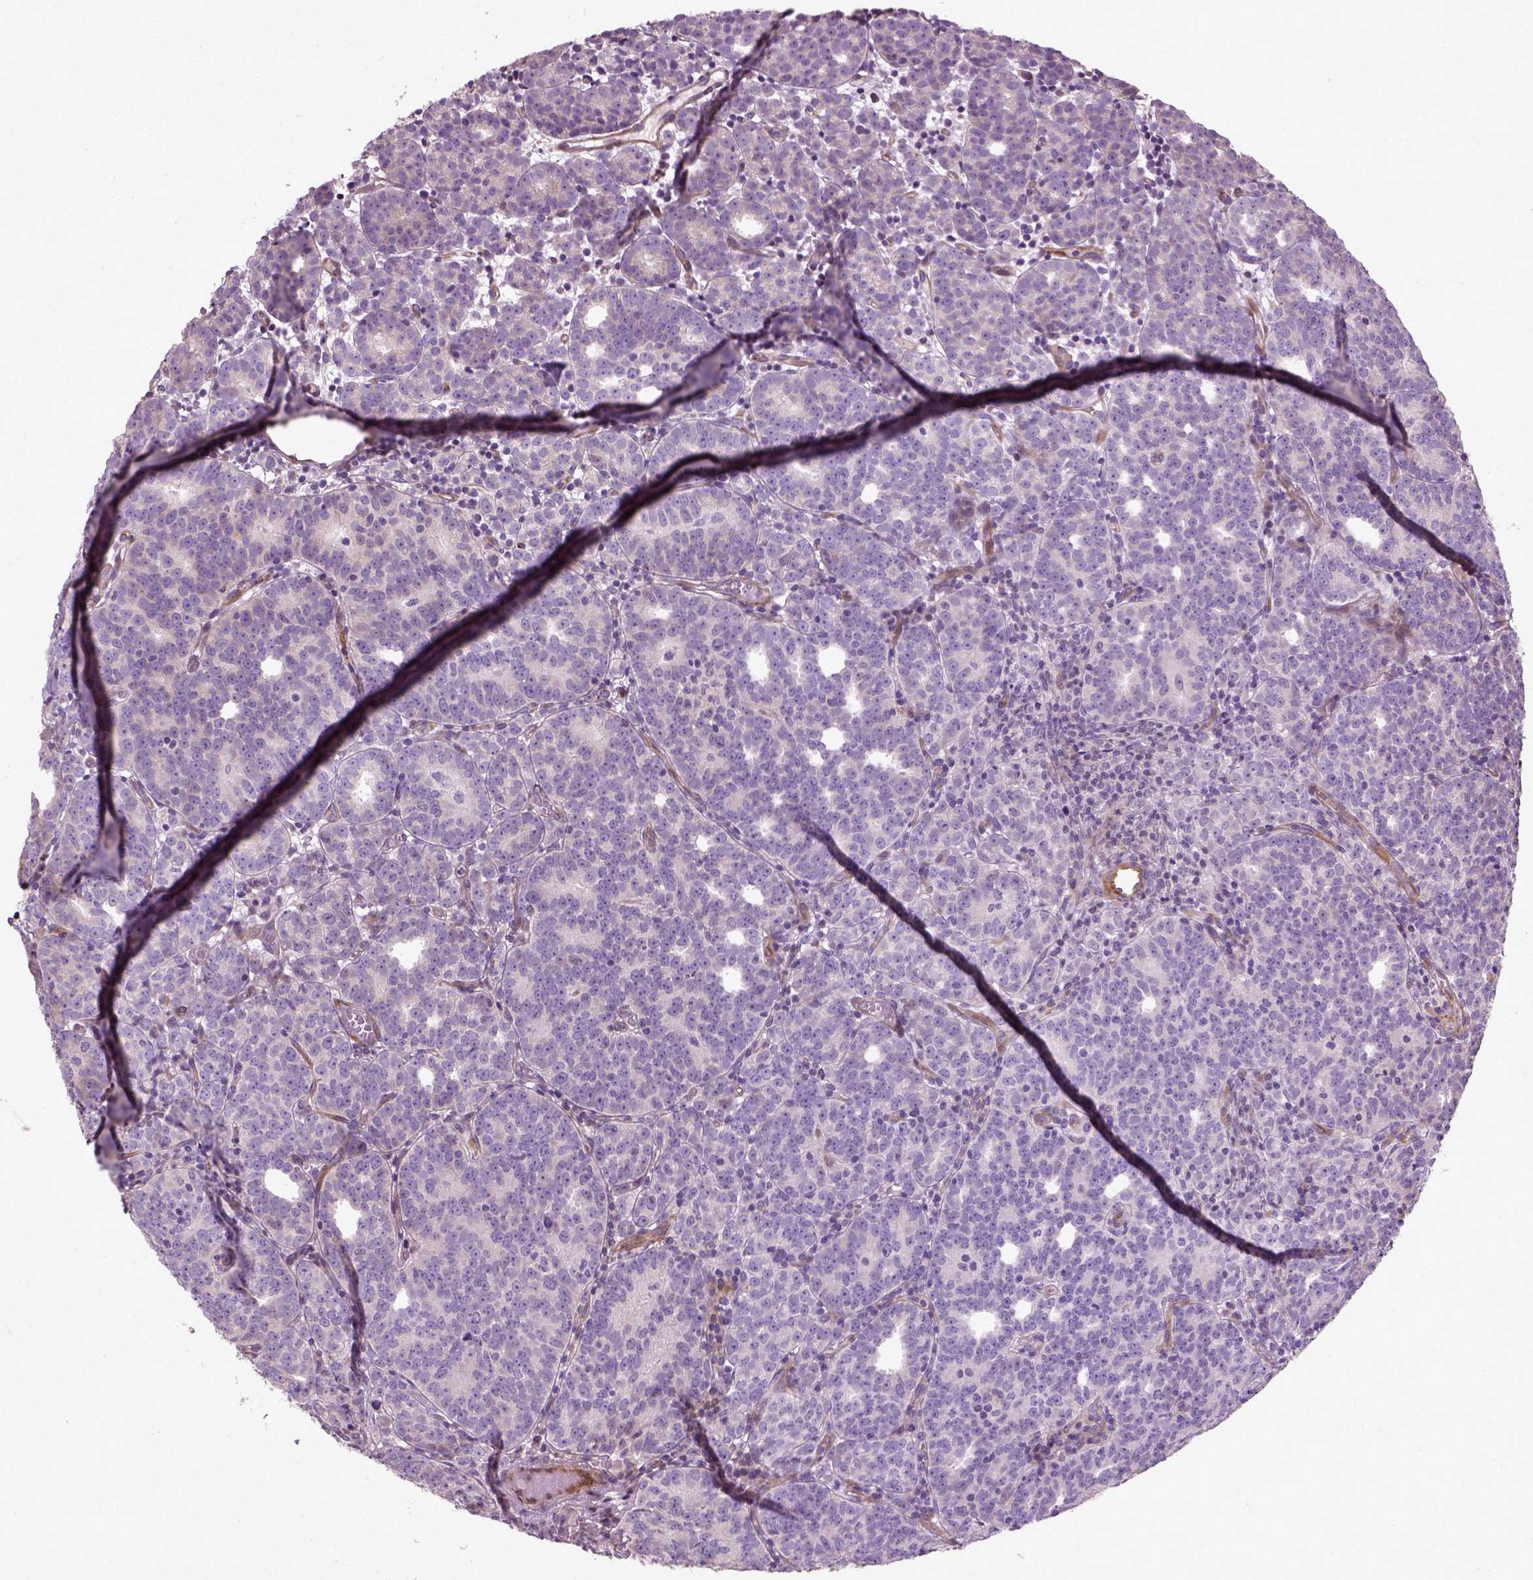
{"staining": {"intensity": "negative", "quantity": "none", "location": "none"}, "tissue": "prostate cancer", "cell_type": "Tumor cells", "image_type": "cancer", "snomed": [{"axis": "morphology", "description": "Adenocarcinoma, High grade"}, {"axis": "topography", "description": "Prostate"}], "caption": "Immunohistochemical staining of high-grade adenocarcinoma (prostate) displays no significant positivity in tumor cells.", "gene": "PKP3", "patient": {"sex": "male", "age": 53}}